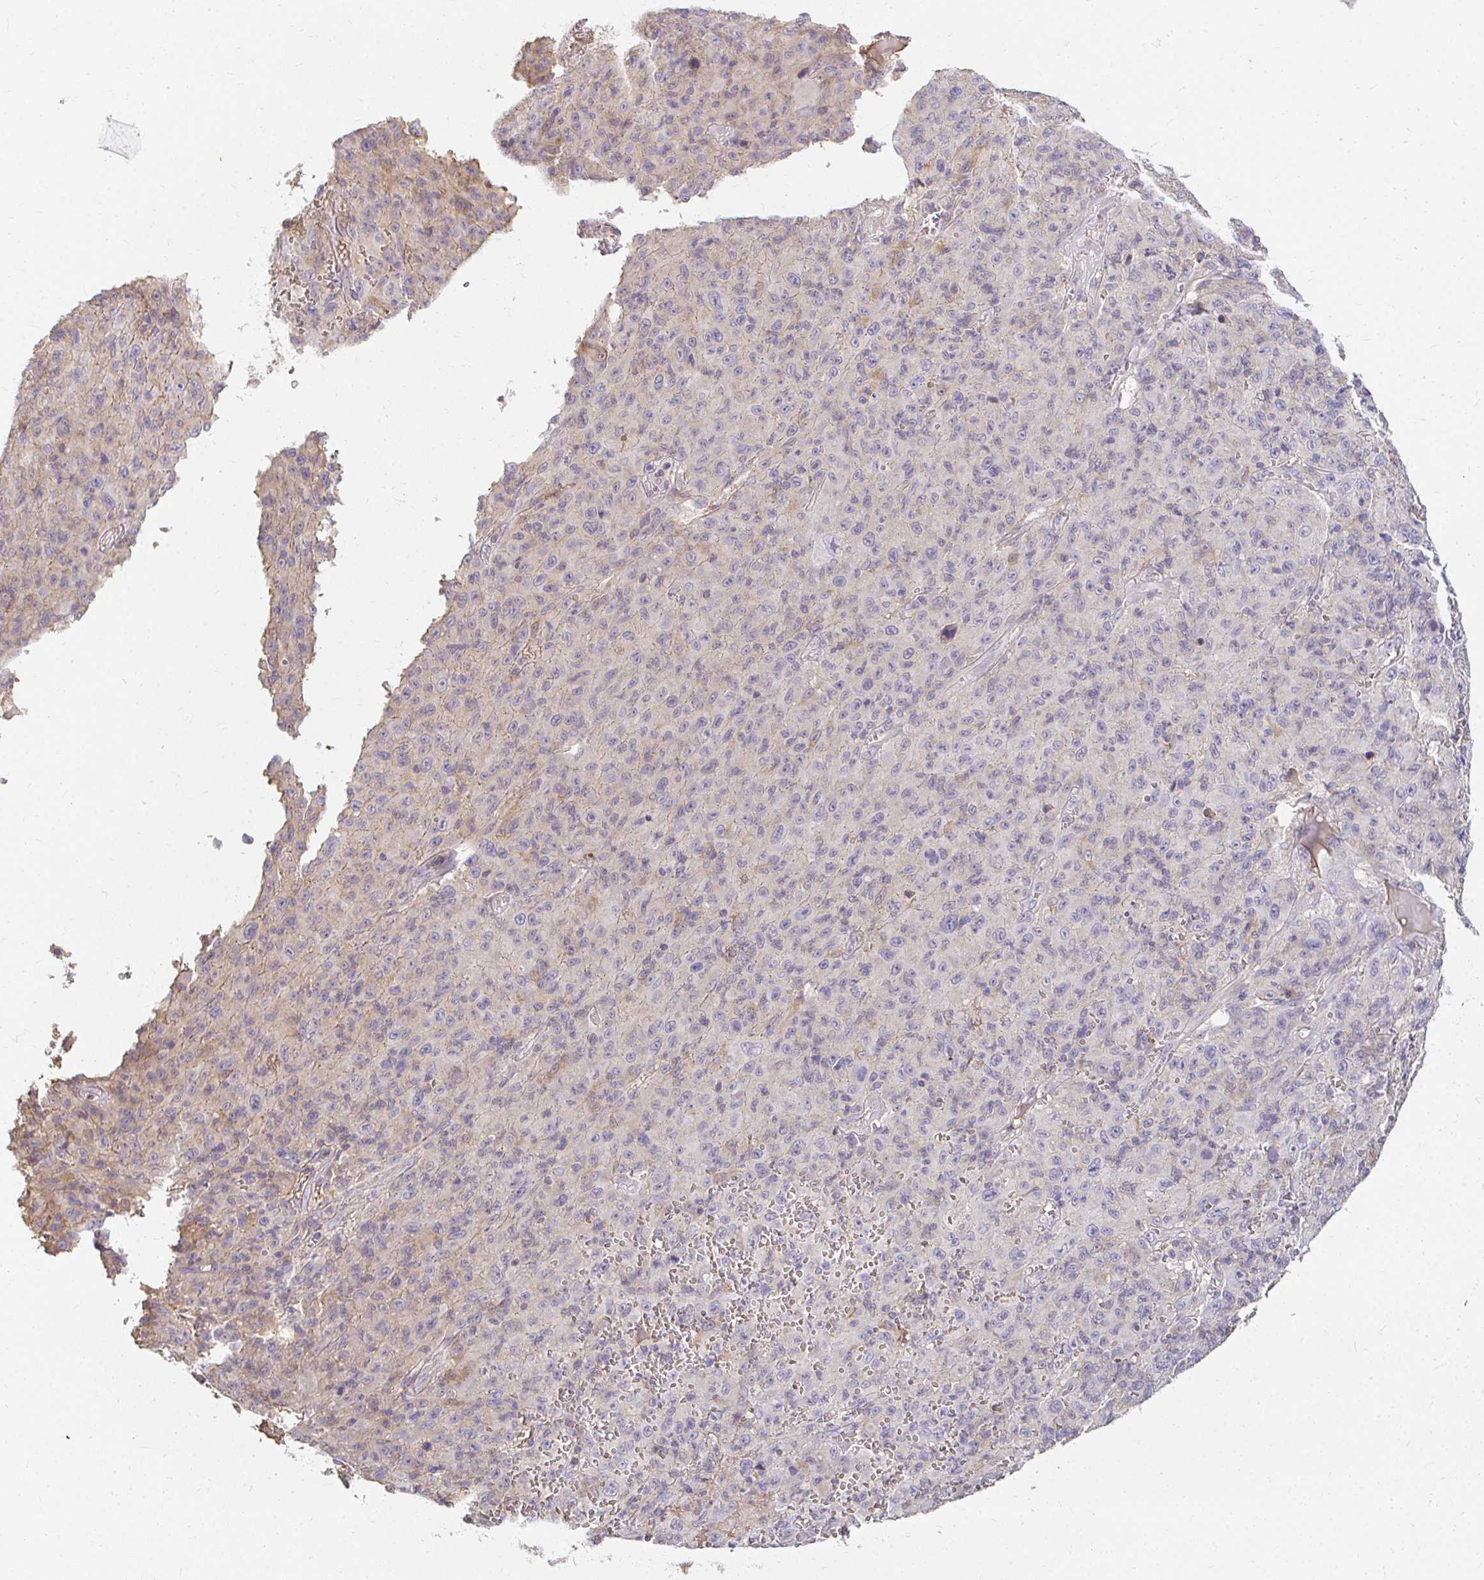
{"staining": {"intensity": "negative", "quantity": "none", "location": "none"}, "tissue": "melanoma", "cell_type": "Tumor cells", "image_type": "cancer", "snomed": [{"axis": "morphology", "description": "Malignant melanoma, NOS"}, {"axis": "topography", "description": "Skin"}], "caption": "A micrograph of human malignant melanoma is negative for staining in tumor cells.", "gene": "LOXL4", "patient": {"sex": "male", "age": 46}}